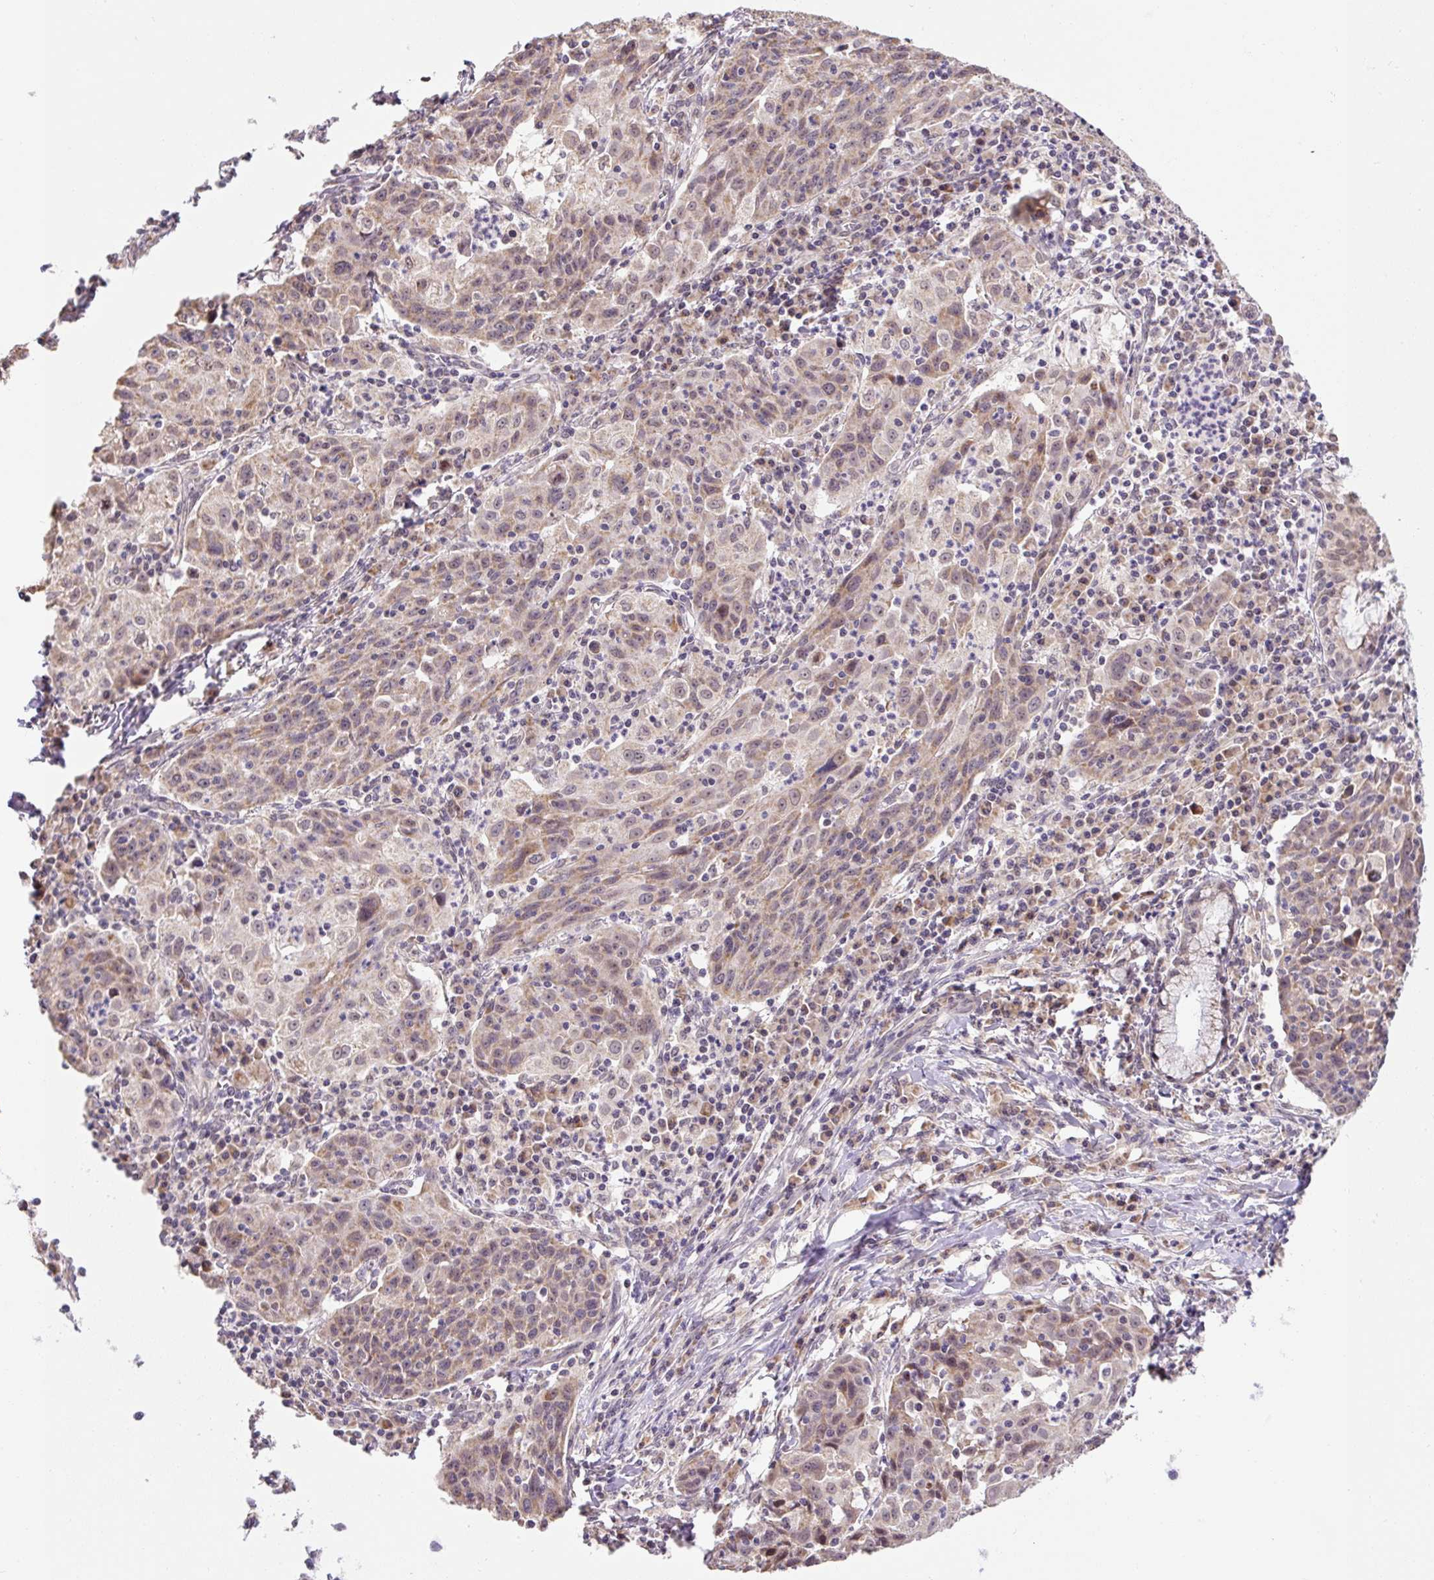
{"staining": {"intensity": "moderate", "quantity": ">75%", "location": "cytoplasmic/membranous"}, "tissue": "lung cancer", "cell_type": "Tumor cells", "image_type": "cancer", "snomed": [{"axis": "morphology", "description": "Squamous cell carcinoma, NOS"}, {"axis": "morphology", "description": "Squamous cell carcinoma, metastatic, NOS"}, {"axis": "topography", "description": "Bronchus"}, {"axis": "topography", "description": "Lung"}], "caption": "Immunohistochemistry image of neoplastic tissue: human lung squamous cell carcinoma stained using immunohistochemistry (IHC) exhibits medium levels of moderate protein expression localized specifically in the cytoplasmic/membranous of tumor cells, appearing as a cytoplasmic/membranous brown color.", "gene": "MFSD9", "patient": {"sex": "male", "age": 62}}